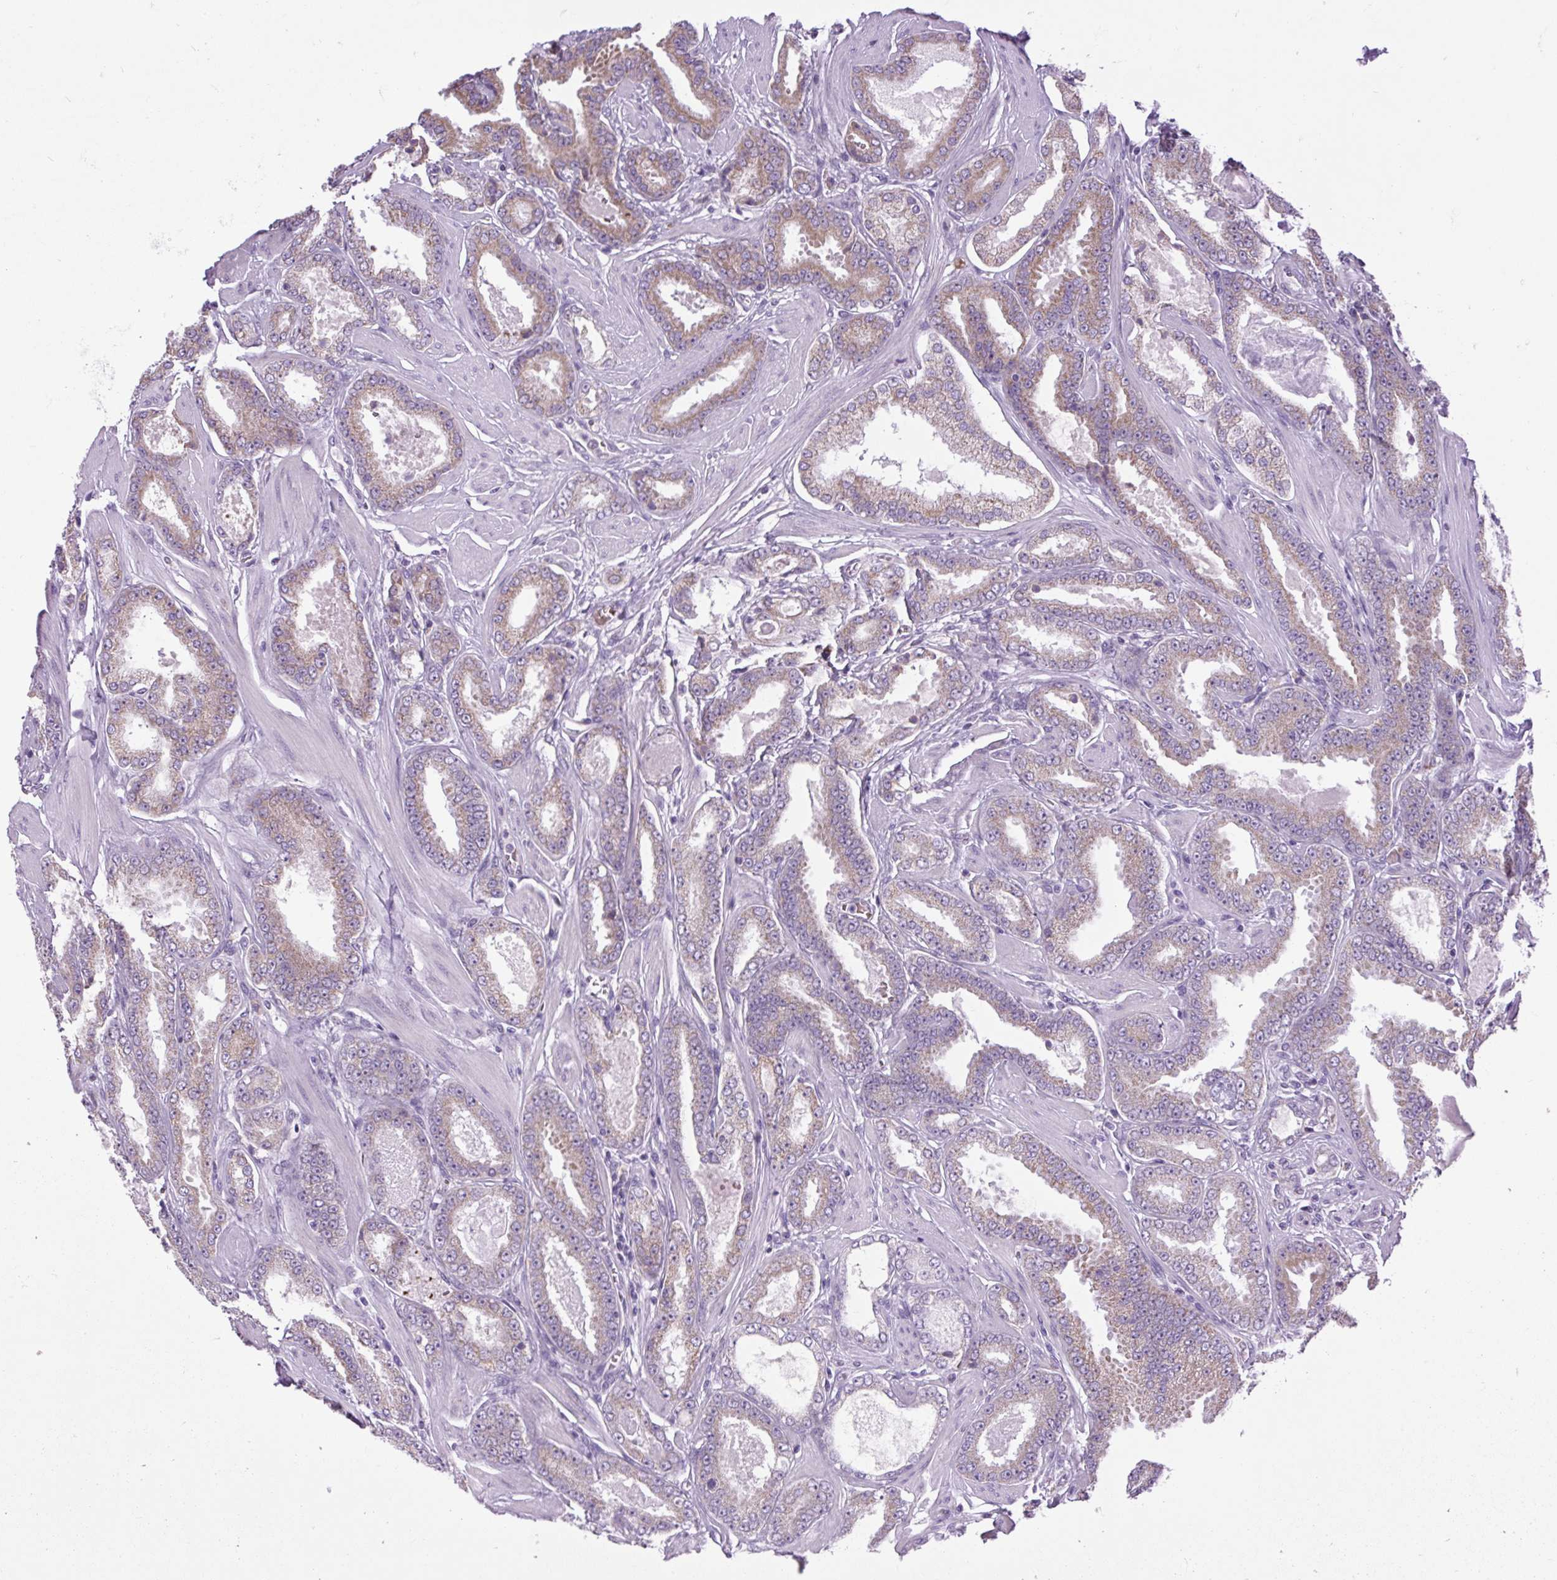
{"staining": {"intensity": "weak", "quantity": "25%-75%", "location": "cytoplasmic/membranous"}, "tissue": "prostate cancer", "cell_type": "Tumor cells", "image_type": "cancer", "snomed": [{"axis": "morphology", "description": "Adenocarcinoma, Low grade"}, {"axis": "topography", "description": "Prostate"}], "caption": "There is low levels of weak cytoplasmic/membranous positivity in tumor cells of prostate cancer, as demonstrated by immunohistochemical staining (brown color).", "gene": "SCO2", "patient": {"sex": "male", "age": 42}}